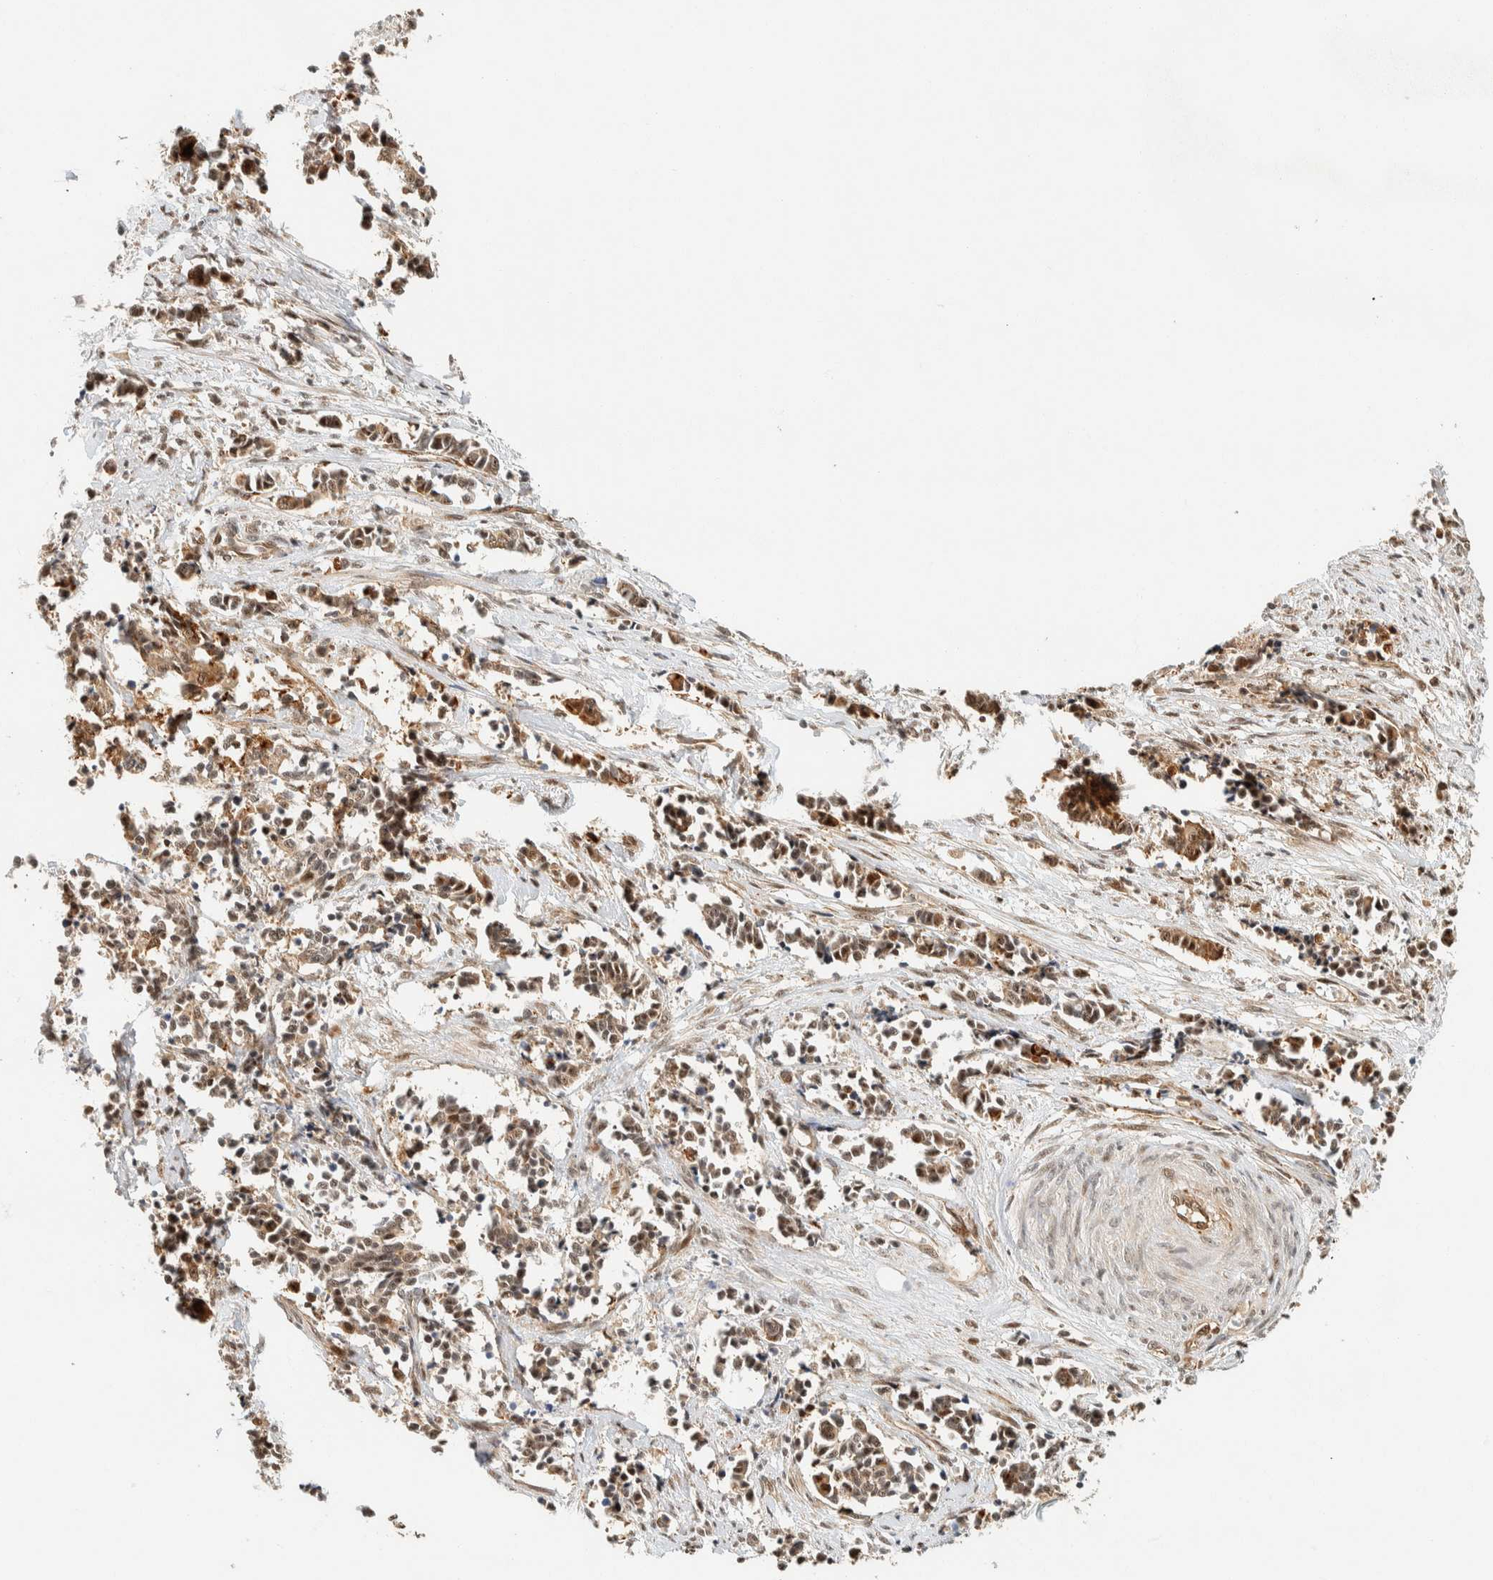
{"staining": {"intensity": "weak", "quantity": ">75%", "location": "nuclear"}, "tissue": "cervical cancer", "cell_type": "Tumor cells", "image_type": "cancer", "snomed": [{"axis": "morphology", "description": "Normal tissue, NOS"}, {"axis": "morphology", "description": "Squamous cell carcinoma, NOS"}, {"axis": "topography", "description": "Cervix"}], "caption": "Cervical squamous cell carcinoma was stained to show a protein in brown. There is low levels of weak nuclear expression in about >75% of tumor cells. (IHC, brightfield microscopy, high magnification).", "gene": "SIK1", "patient": {"sex": "female", "age": 35}}